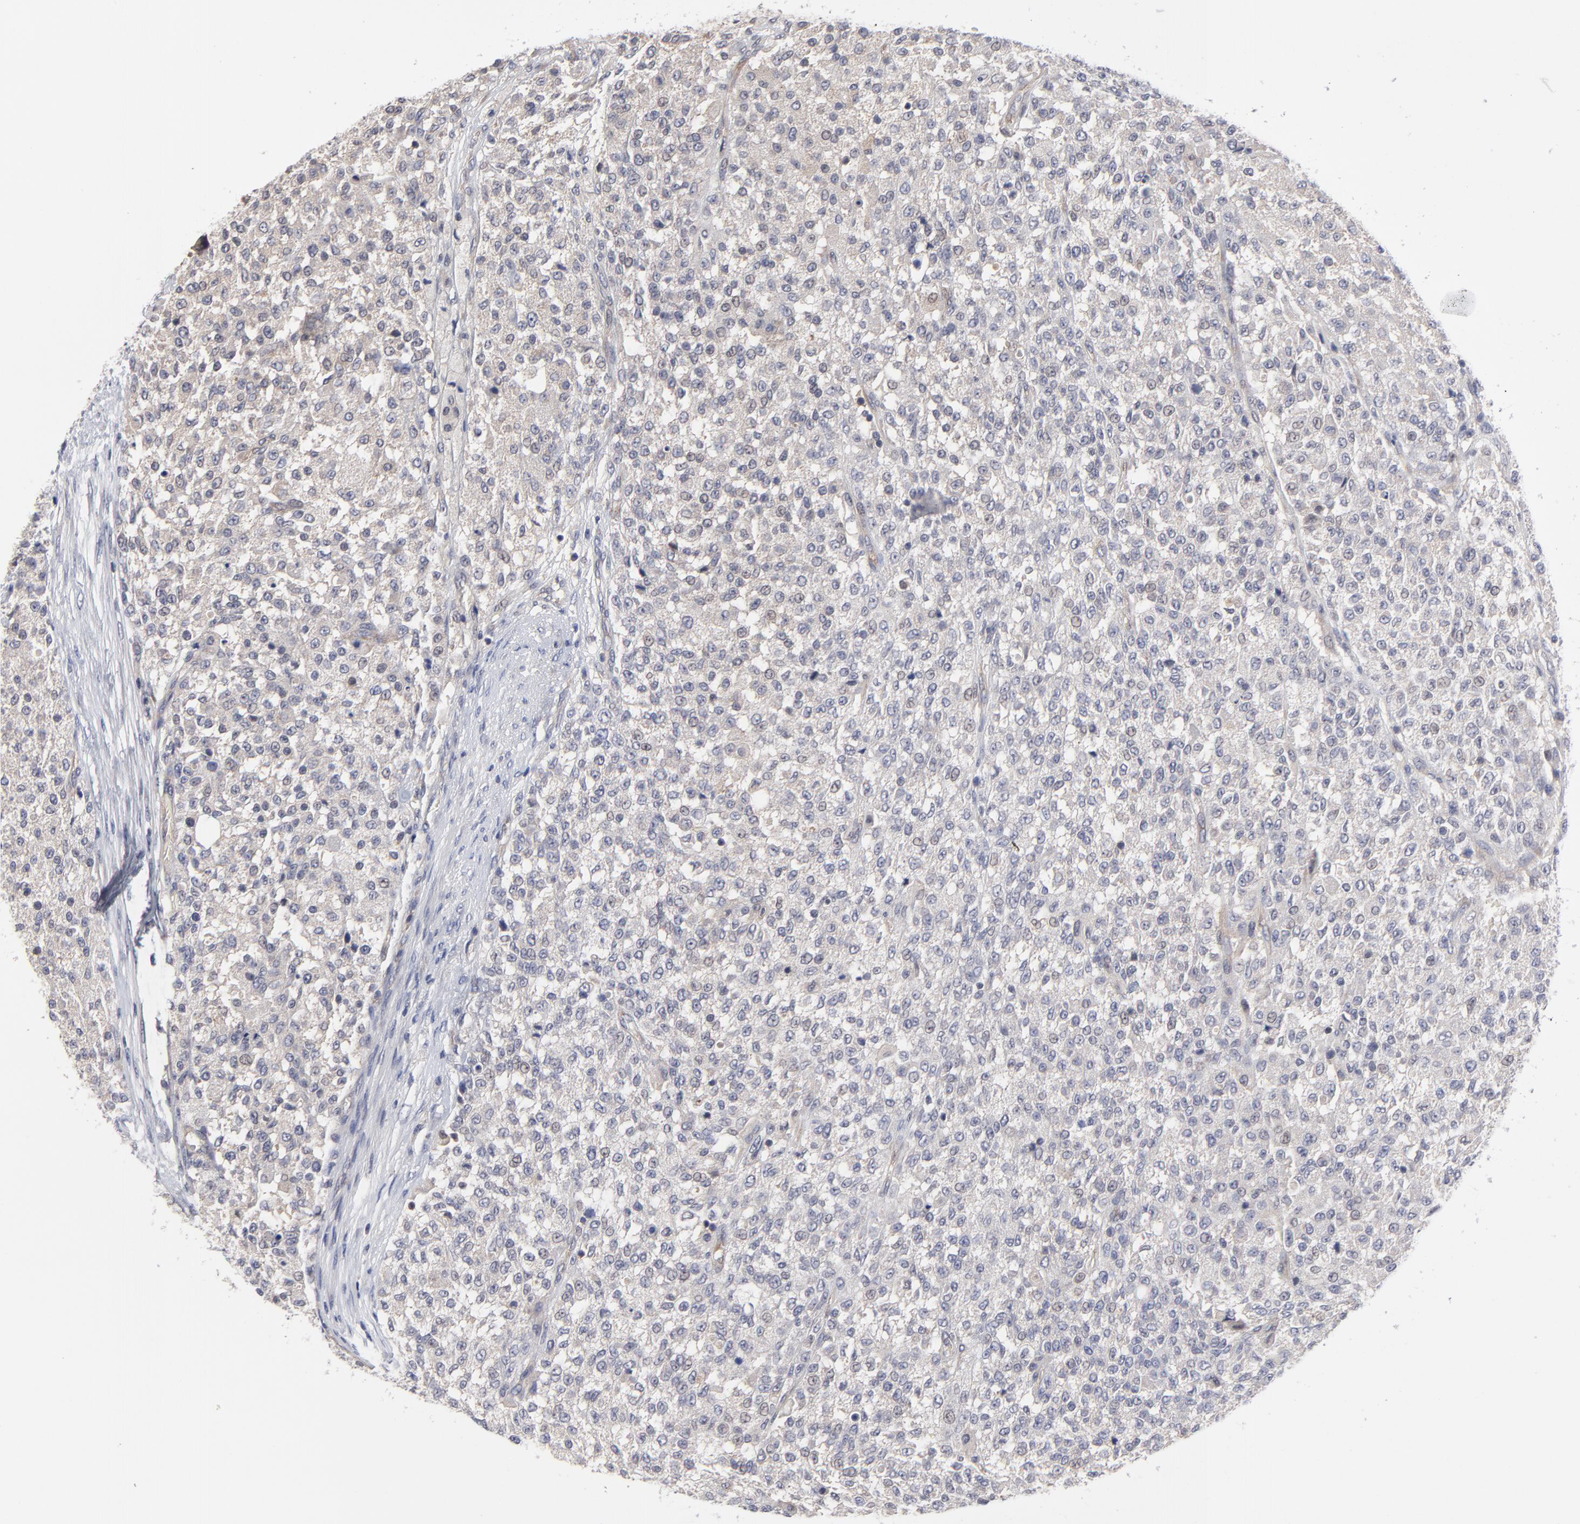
{"staining": {"intensity": "weak", "quantity": ">75%", "location": "cytoplasmic/membranous"}, "tissue": "testis cancer", "cell_type": "Tumor cells", "image_type": "cancer", "snomed": [{"axis": "morphology", "description": "Seminoma, NOS"}, {"axis": "topography", "description": "Testis"}], "caption": "Weak cytoplasmic/membranous staining is identified in about >75% of tumor cells in testis cancer.", "gene": "ZNF157", "patient": {"sex": "male", "age": 59}}